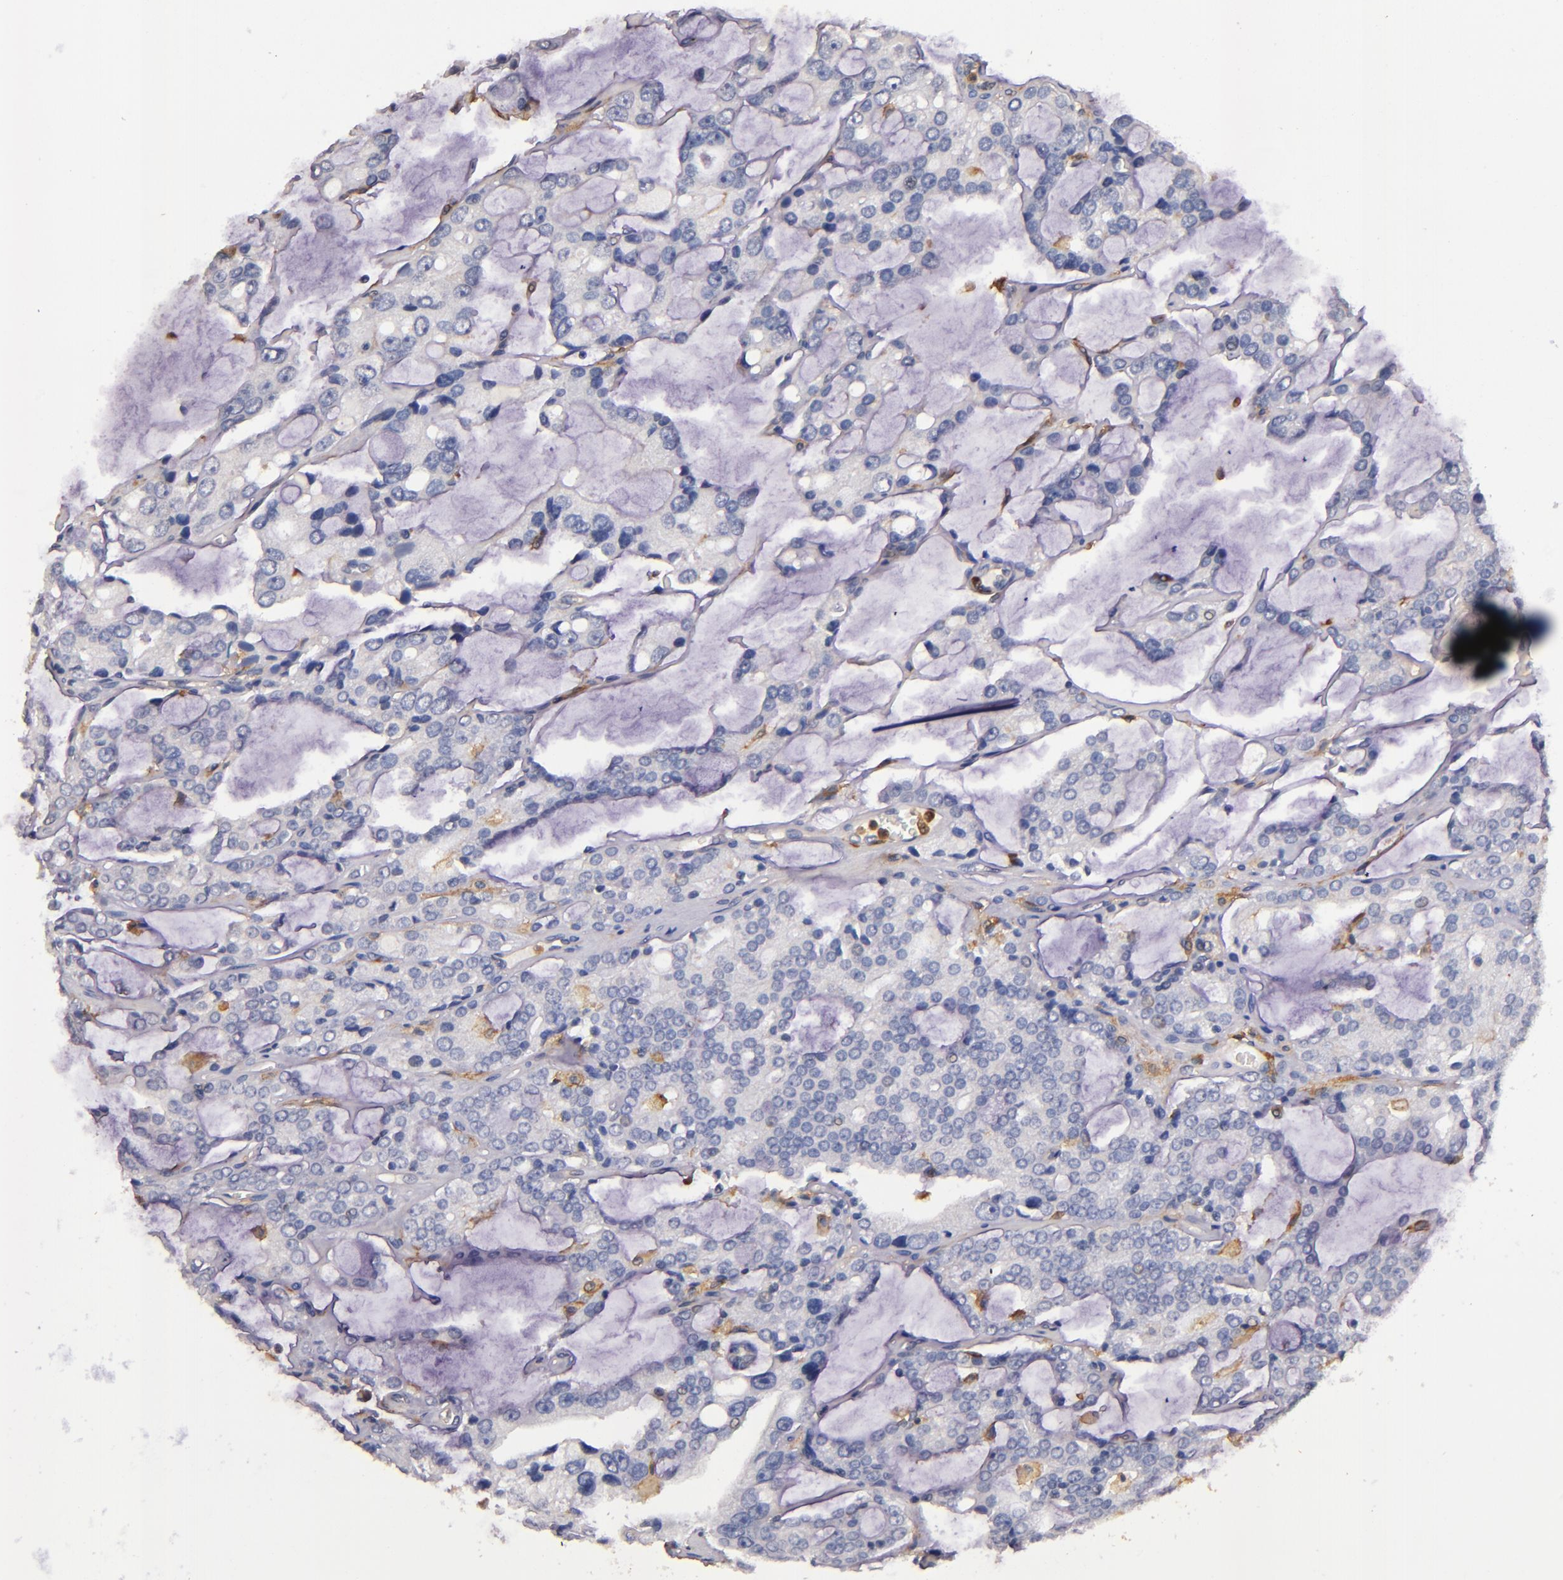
{"staining": {"intensity": "negative", "quantity": "none", "location": "none"}, "tissue": "prostate cancer", "cell_type": "Tumor cells", "image_type": "cancer", "snomed": [{"axis": "morphology", "description": "Adenocarcinoma, High grade"}, {"axis": "topography", "description": "Prostate"}], "caption": "An immunohistochemistry (IHC) micrograph of prostate cancer (adenocarcinoma (high-grade)) is shown. There is no staining in tumor cells of prostate cancer (adenocarcinoma (high-grade)). Nuclei are stained in blue.", "gene": "SIRPA", "patient": {"sex": "male", "age": 67}}